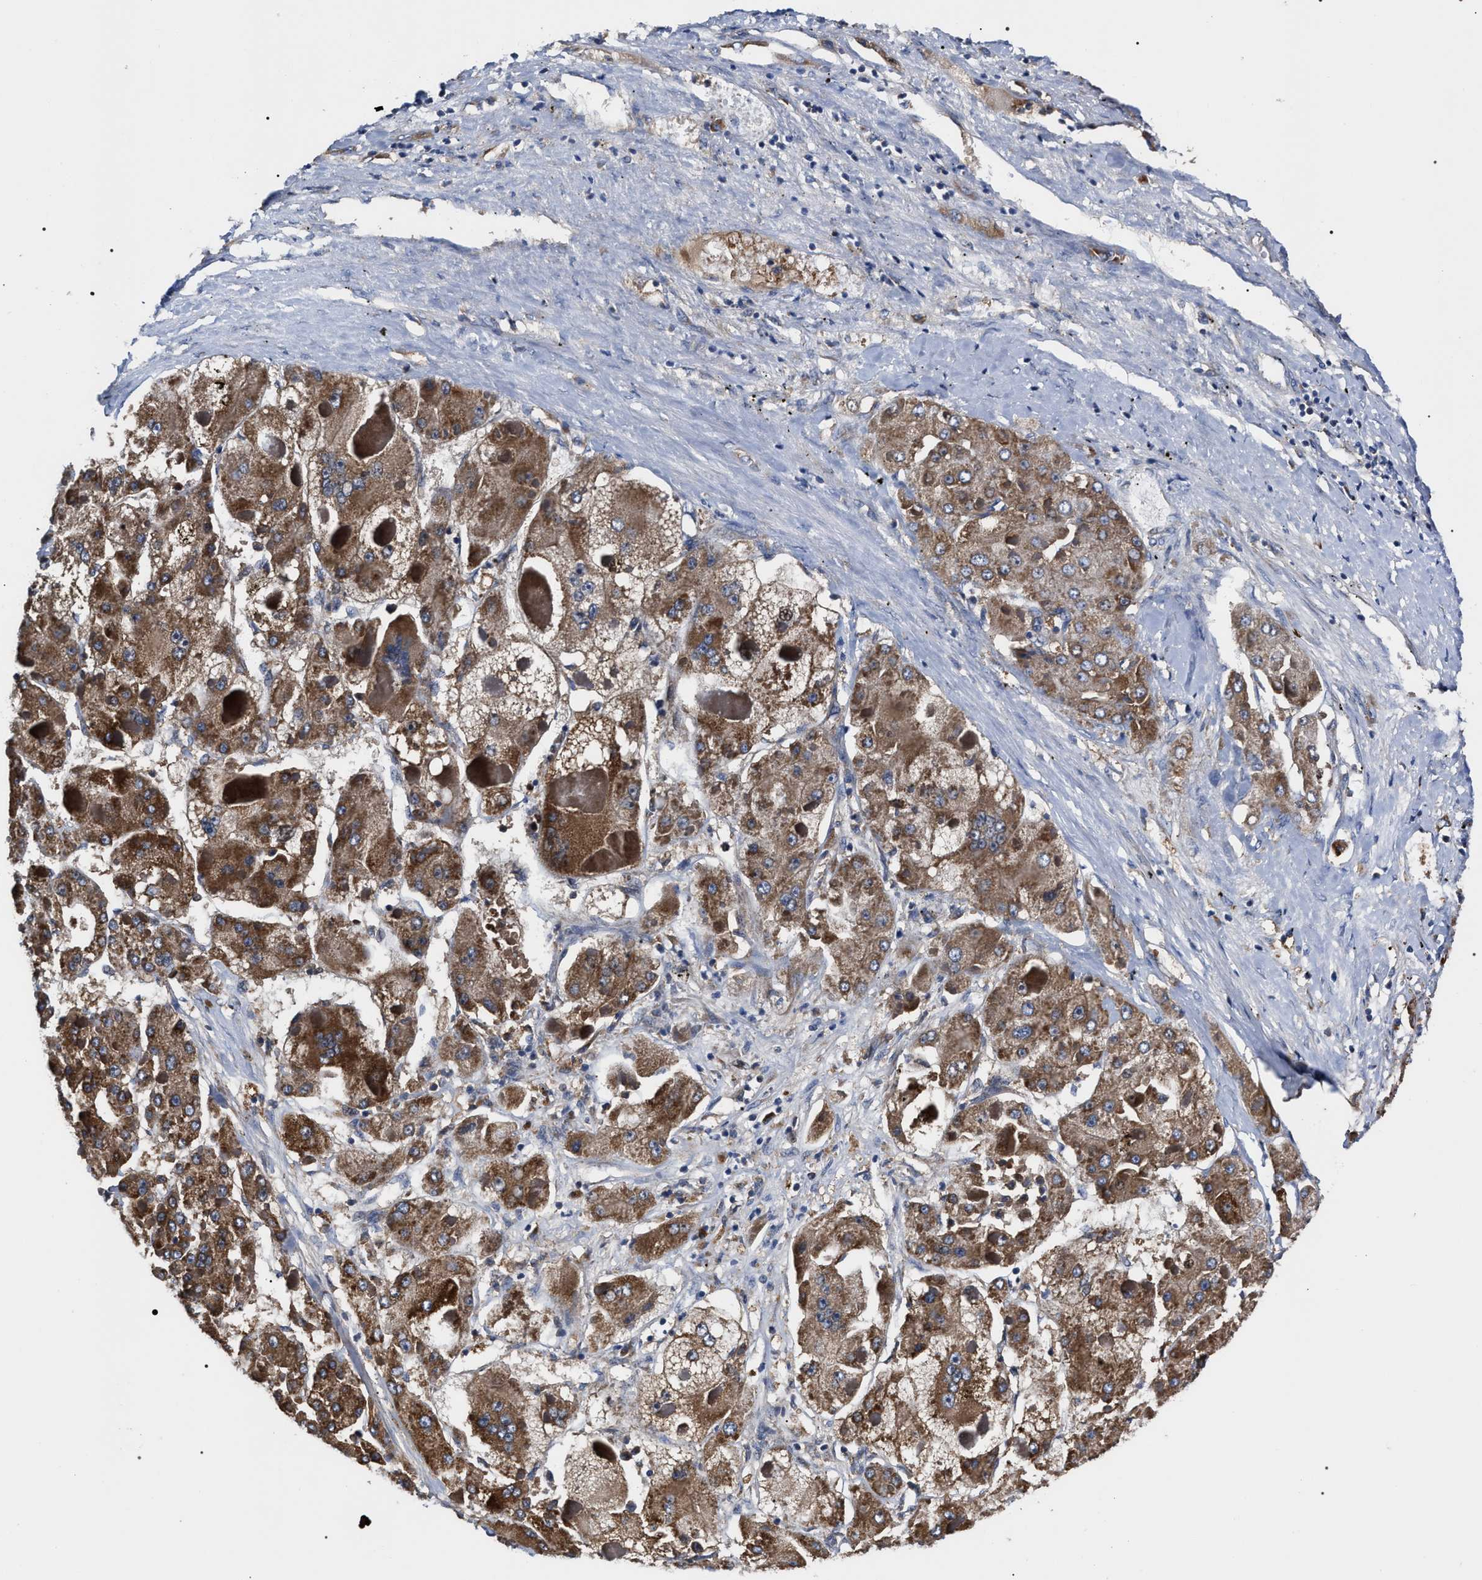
{"staining": {"intensity": "moderate", "quantity": ">75%", "location": "cytoplasmic/membranous"}, "tissue": "liver cancer", "cell_type": "Tumor cells", "image_type": "cancer", "snomed": [{"axis": "morphology", "description": "Carcinoma, Hepatocellular, NOS"}, {"axis": "topography", "description": "Liver"}], "caption": "A brown stain labels moderate cytoplasmic/membranous expression of a protein in hepatocellular carcinoma (liver) tumor cells.", "gene": "MACC1", "patient": {"sex": "female", "age": 73}}